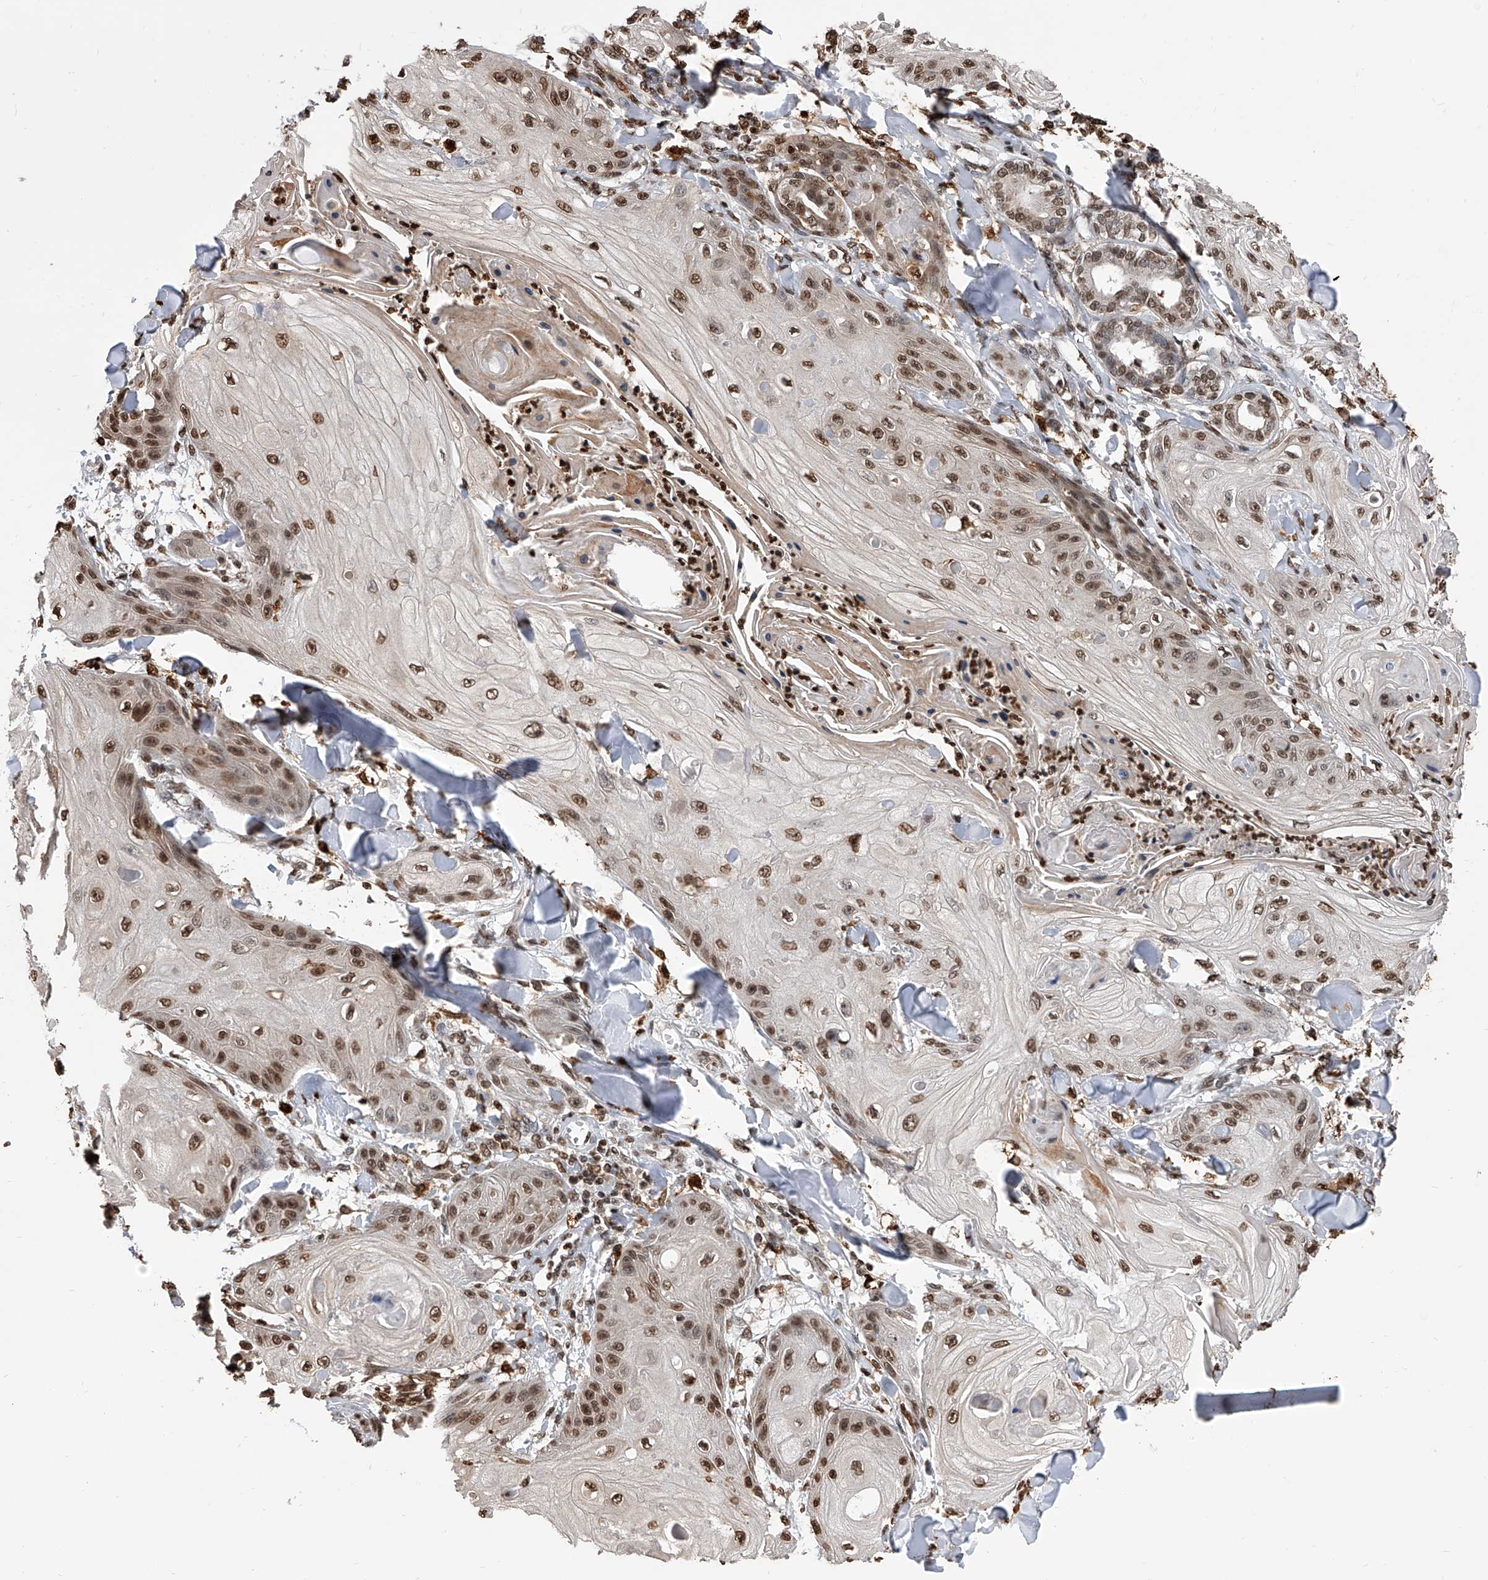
{"staining": {"intensity": "moderate", "quantity": ">75%", "location": "nuclear"}, "tissue": "skin cancer", "cell_type": "Tumor cells", "image_type": "cancer", "snomed": [{"axis": "morphology", "description": "Squamous cell carcinoma, NOS"}, {"axis": "topography", "description": "Skin"}], "caption": "Immunohistochemical staining of squamous cell carcinoma (skin) displays medium levels of moderate nuclear protein staining in about >75% of tumor cells. (Stains: DAB in brown, nuclei in blue, Microscopy: brightfield microscopy at high magnification).", "gene": "CFAP410", "patient": {"sex": "male", "age": 74}}